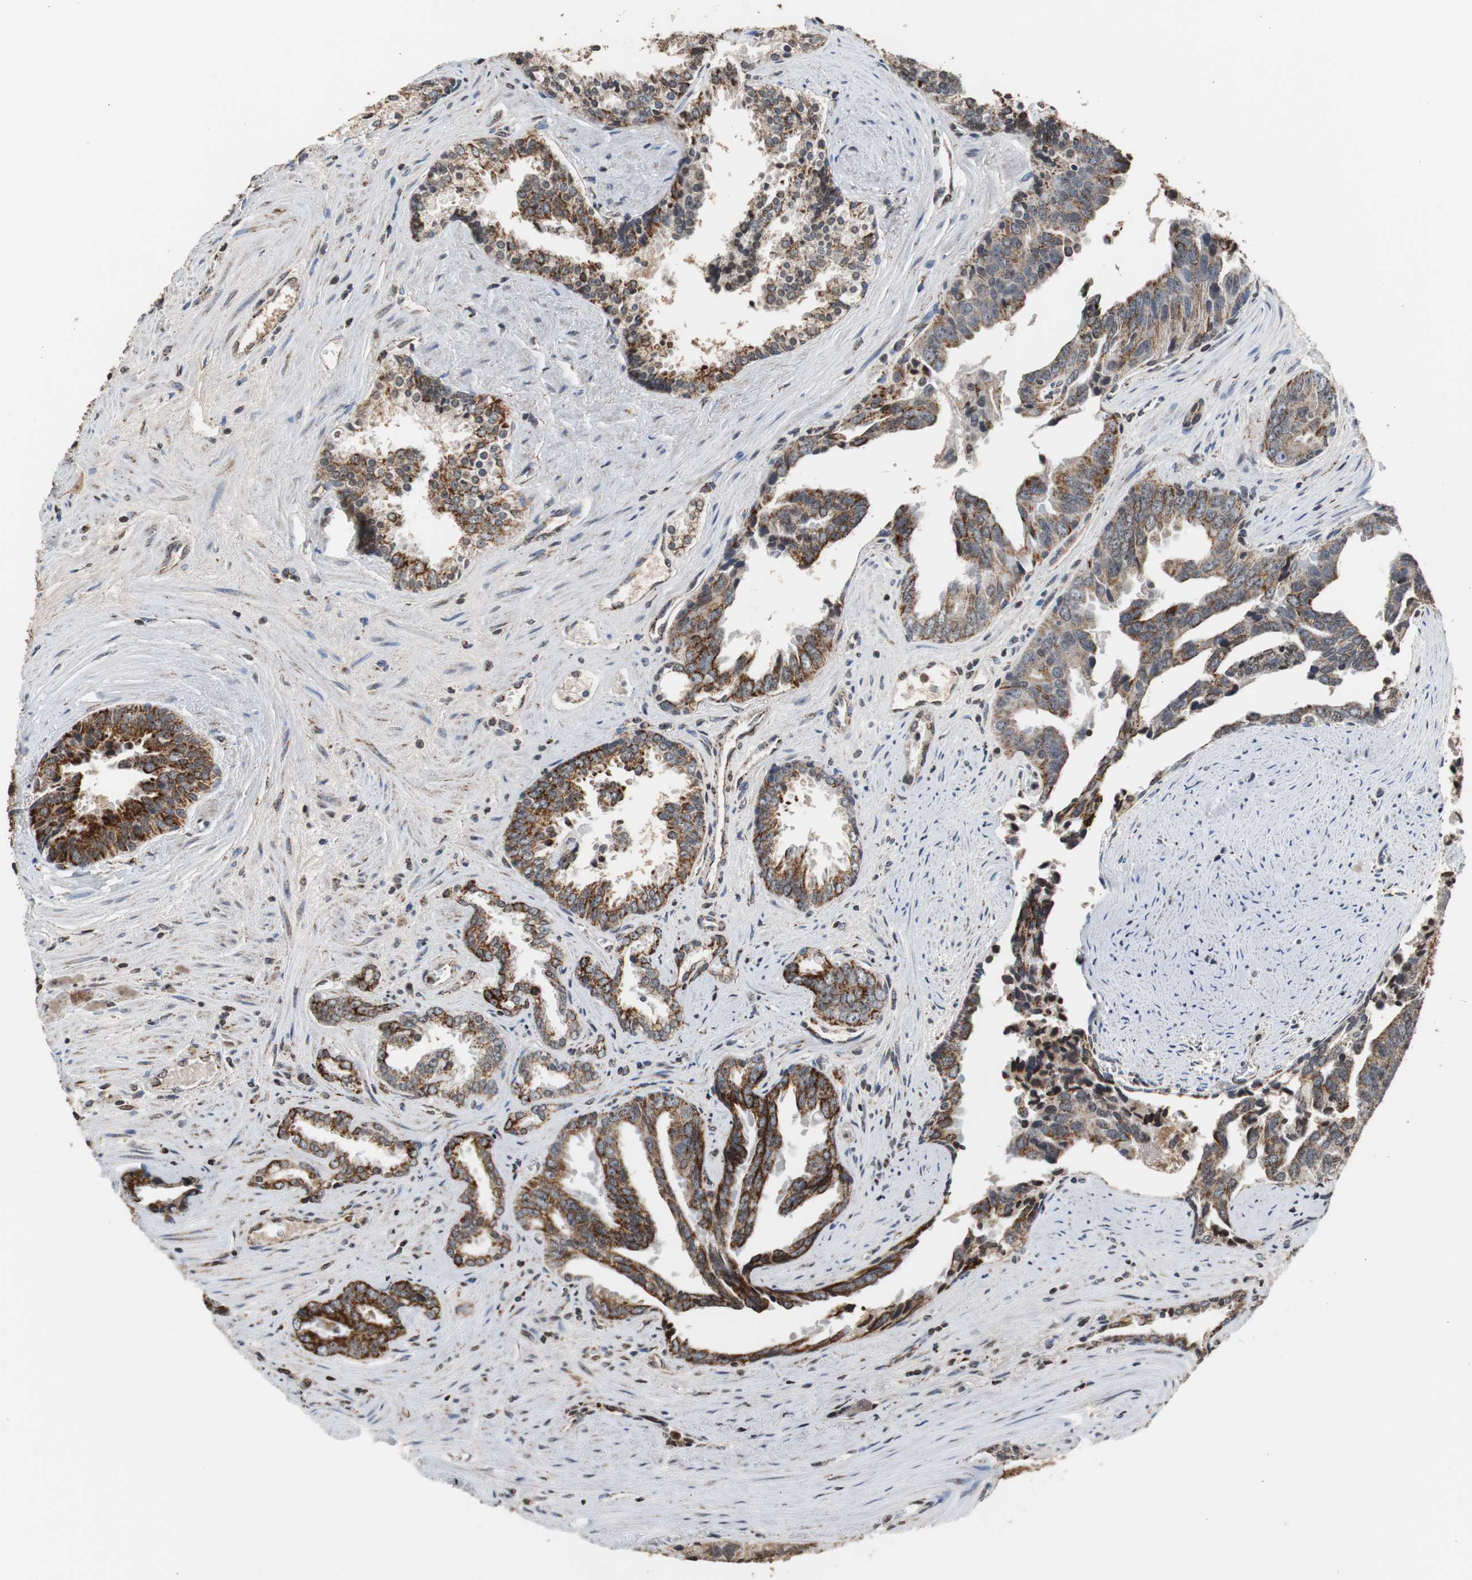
{"staining": {"intensity": "strong", "quantity": ">75%", "location": "cytoplasmic/membranous"}, "tissue": "prostate cancer", "cell_type": "Tumor cells", "image_type": "cancer", "snomed": [{"axis": "morphology", "description": "Adenocarcinoma, High grade"}, {"axis": "topography", "description": "Prostate"}], "caption": "Protein expression by IHC shows strong cytoplasmic/membranous staining in about >75% of tumor cells in prostate adenocarcinoma (high-grade).", "gene": "HSPA9", "patient": {"sex": "male", "age": 67}}